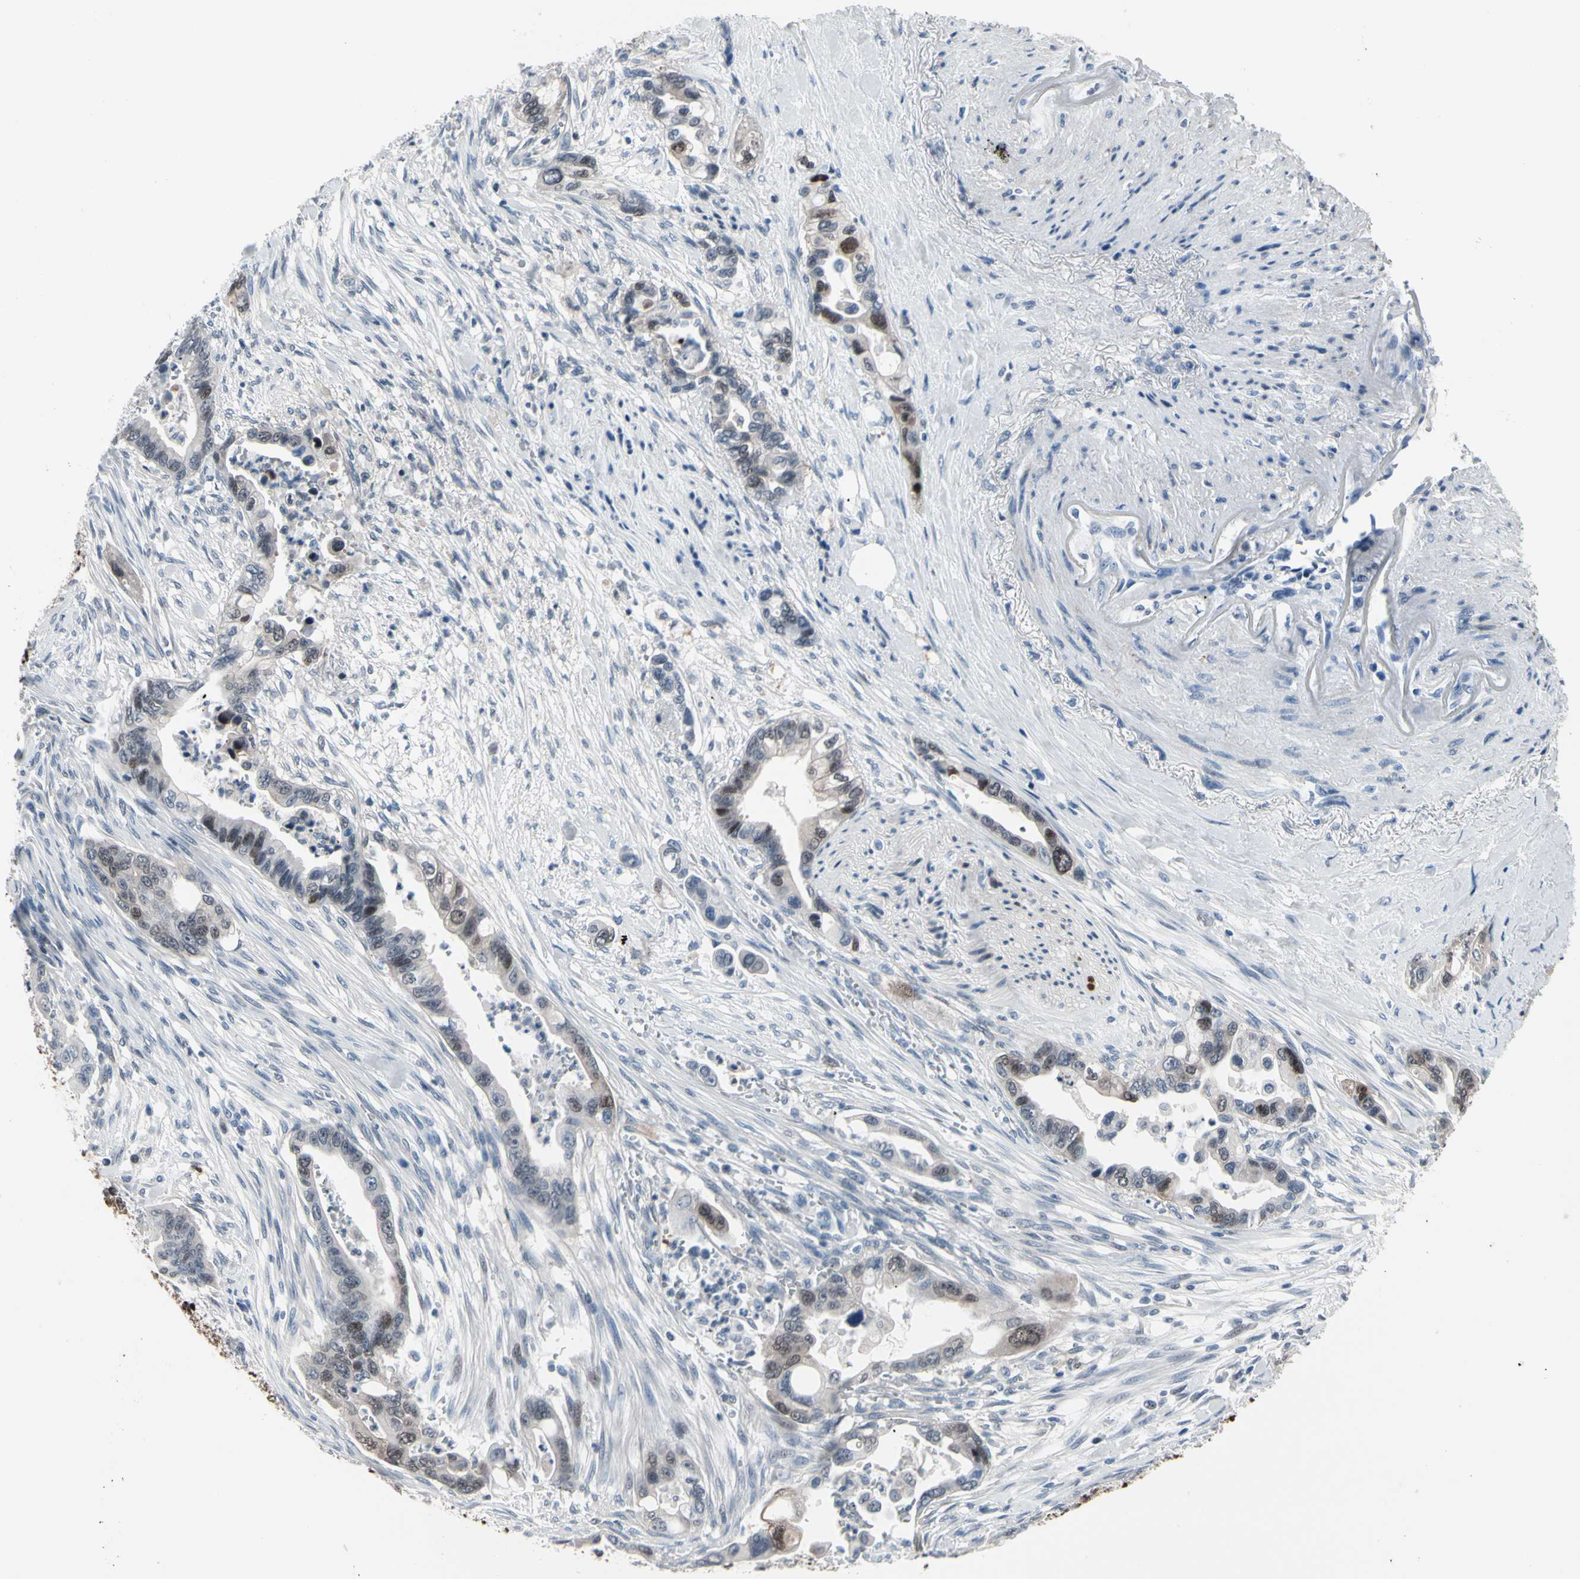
{"staining": {"intensity": "moderate", "quantity": "<25%", "location": "cytoplasmic/membranous,nuclear"}, "tissue": "pancreatic cancer", "cell_type": "Tumor cells", "image_type": "cancer", "snomed": [{"axis": "morphology", "description": "Adenocarcinoma, NOS"}, {"axis": "topography", "description": "Pancreas"}], "caption": "Protein analysis of pancreatic adenocarcinoma tissue displays moderate cytoplasmic/membranous and nuclear expression in approximately <25% of tumor cells.", "gene": "TXN", "patient": {"sex": "male", "age": 70}}